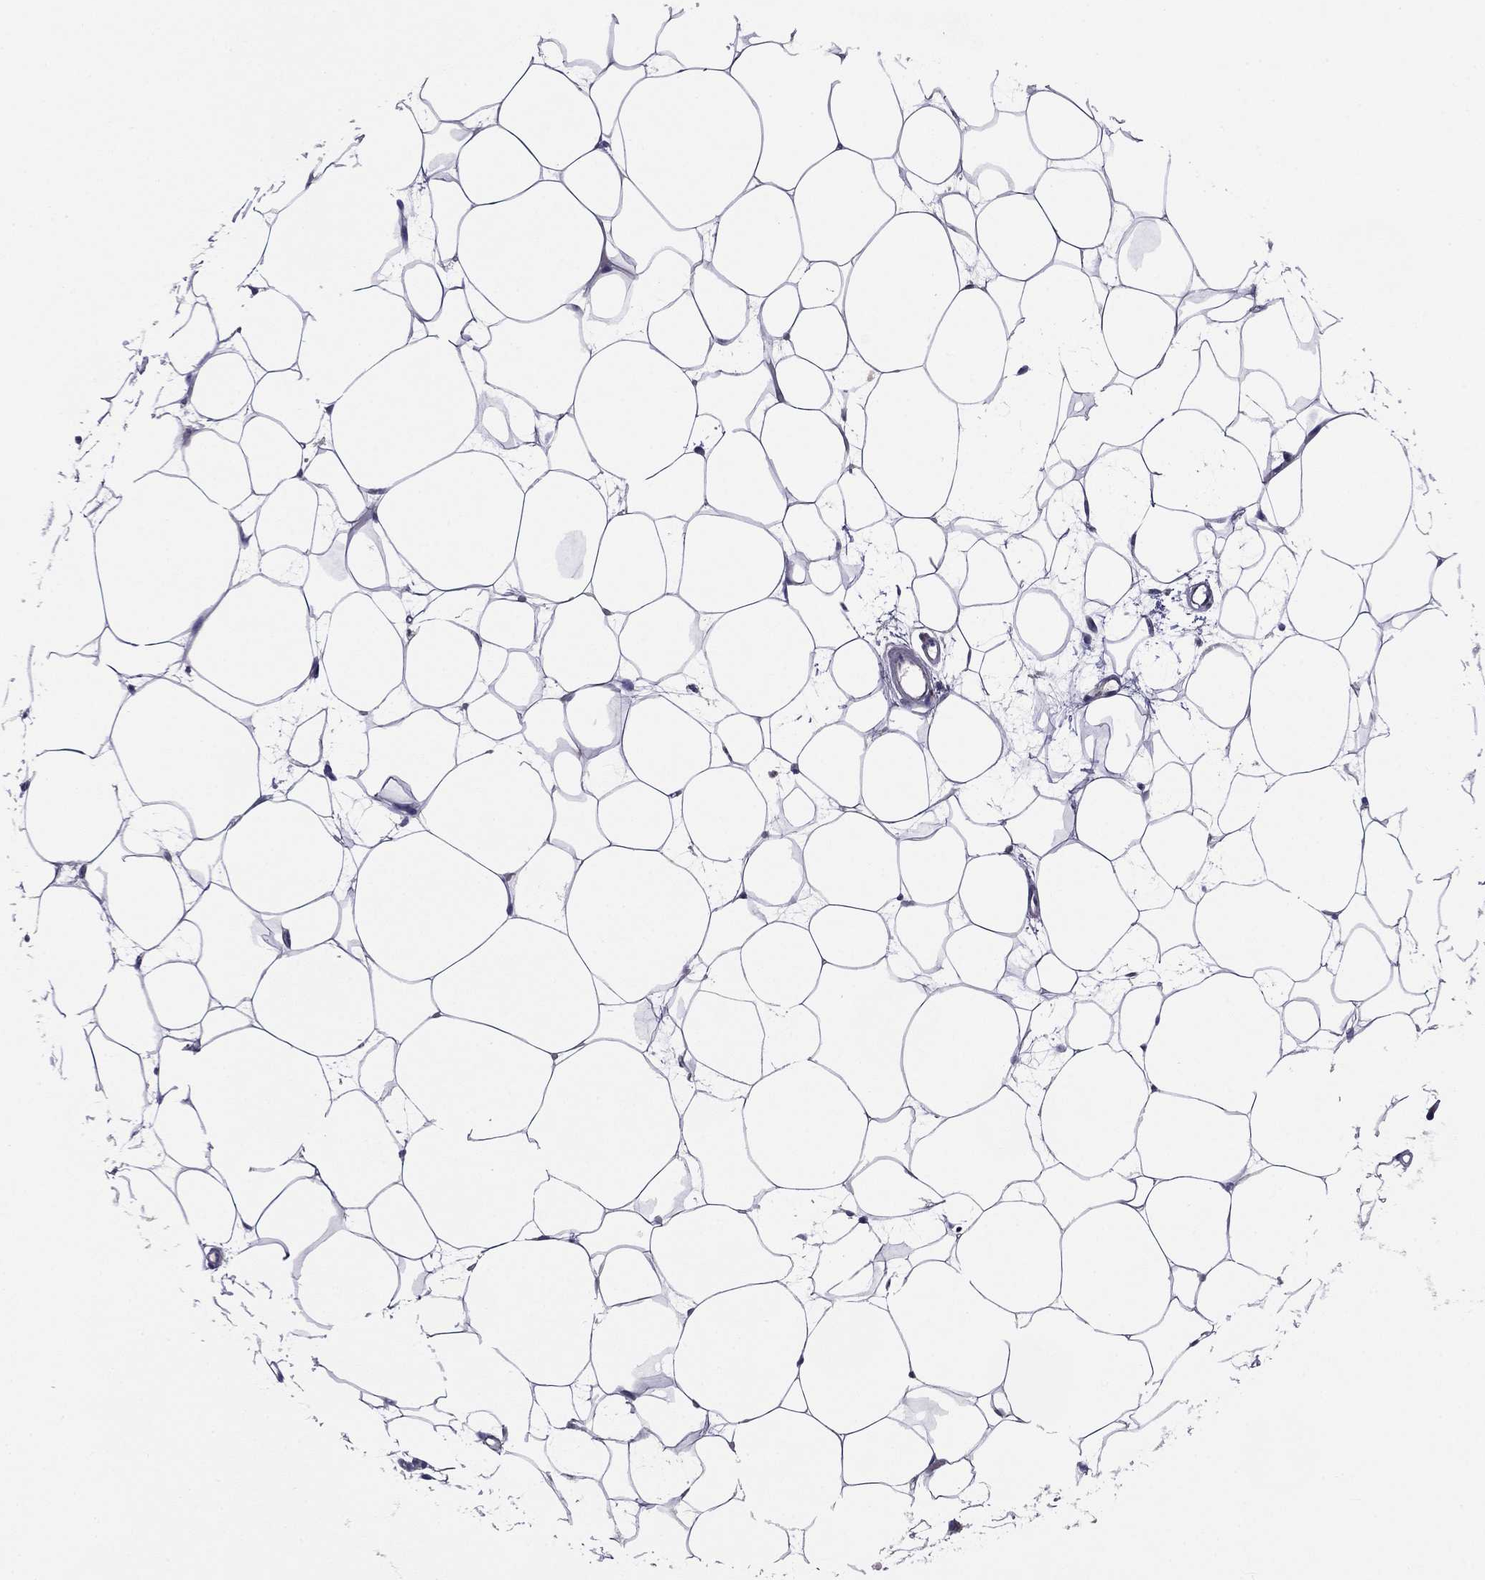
{"staining": {"intensity": "negative", "quantity": "none", "location": "none"}, "tissue": "breast", "cell_type": "Adipocytes", "image_type": "normal", "snomed": [{"axis": "morphology", "description": "Normal tissue, NOS"}, {"axis": "topography", "description": "Breast"}], "caption": "Immunohistochemistry of benign breast shows no expression in adipocytes.", "gene": "HCN1", "patient": {"sex": "female", "age": 37}}